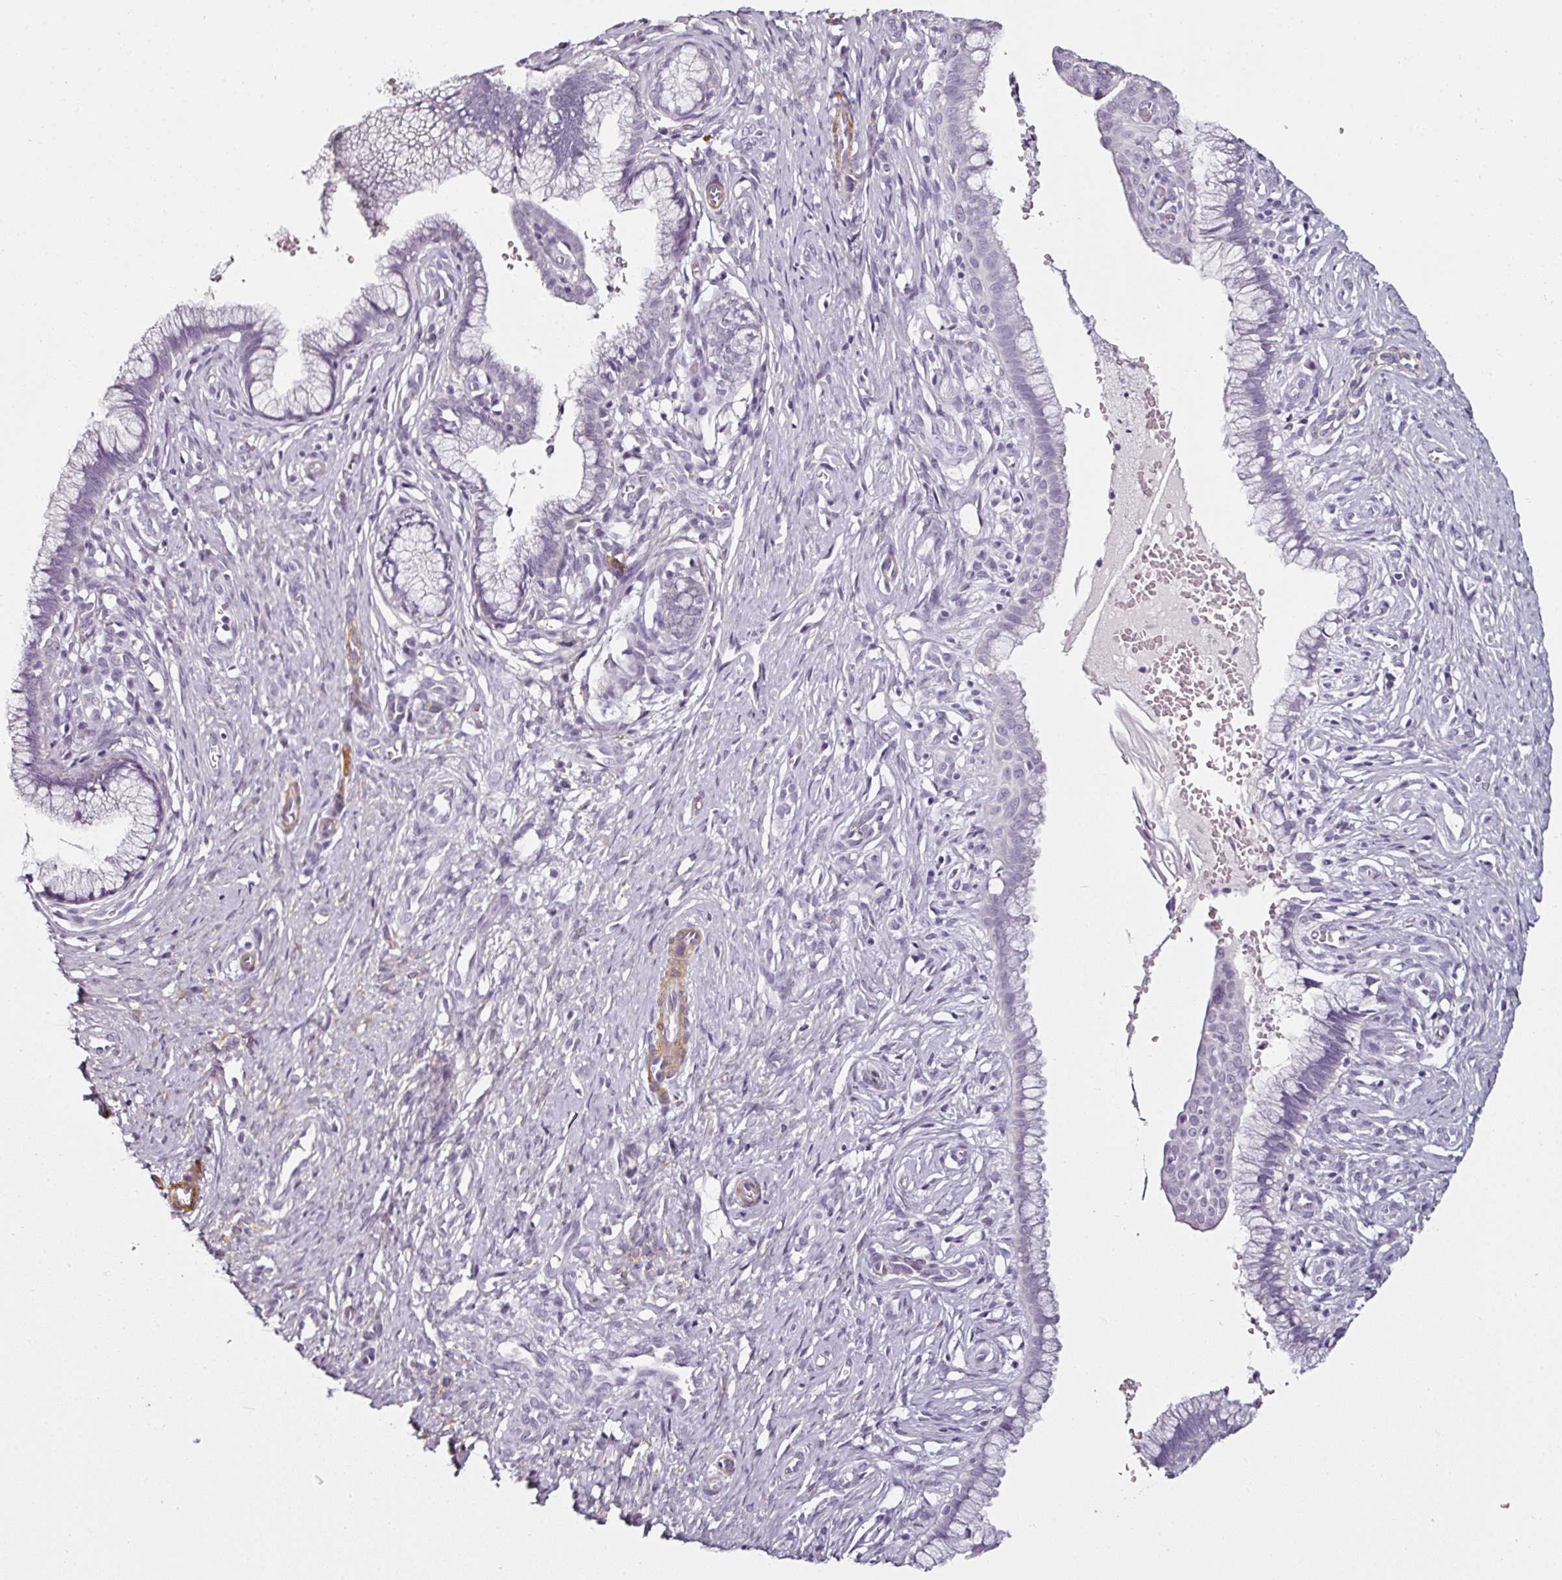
{"staining": {"intensity": "negative", "quantity": "none", "location": "none"}, "tissue": "cervix", "cell_type": "Glandular cells", "image_type": "normal", "snomed": [{"axis": "morphology", "description": "Normal tissue, NOS"}, {"axis": "topography", "description": "Cervix"}], "caption": "The photomicrograph reveals no significant positivity in glandular cells of cervix.", "gene": "CAP2", "patient": {"sex": "female", "age": 36}}